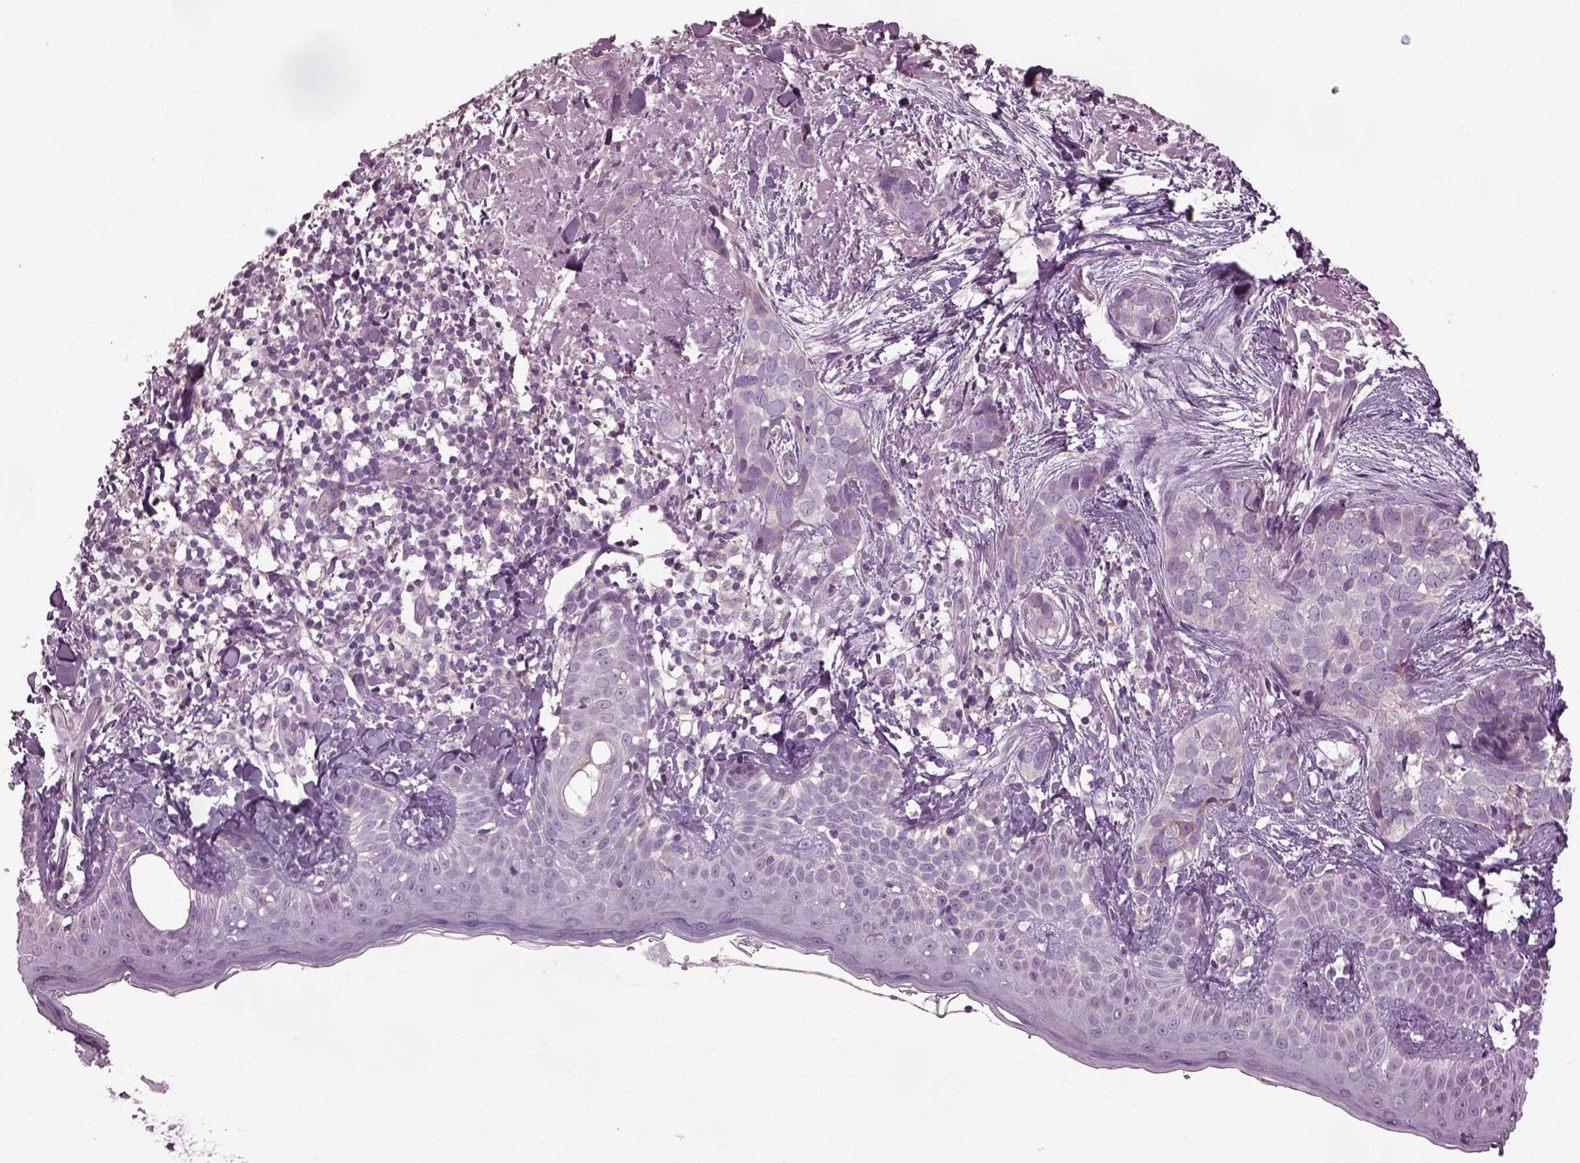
{"staining": {"intensity": "negative", "quantity": "none", "location": "none"}, "tissue": "skin cancer", "cell_type": "Tumor cells", "image_type": "cancer", "snomed": [{"axis": "morphology", "description": "Basal cell carcinoma"}, {"axis": "topography", "description": "Skin"}], "caption": "This histopathology image is of skin basal cell carcinoma stained with IHC to label a protein in brown with the nuclei are counter-stained blue. There is no staining in tumor cells.", "gene": "SPATA7", "patient": {"sex": "male", "age": 87}}